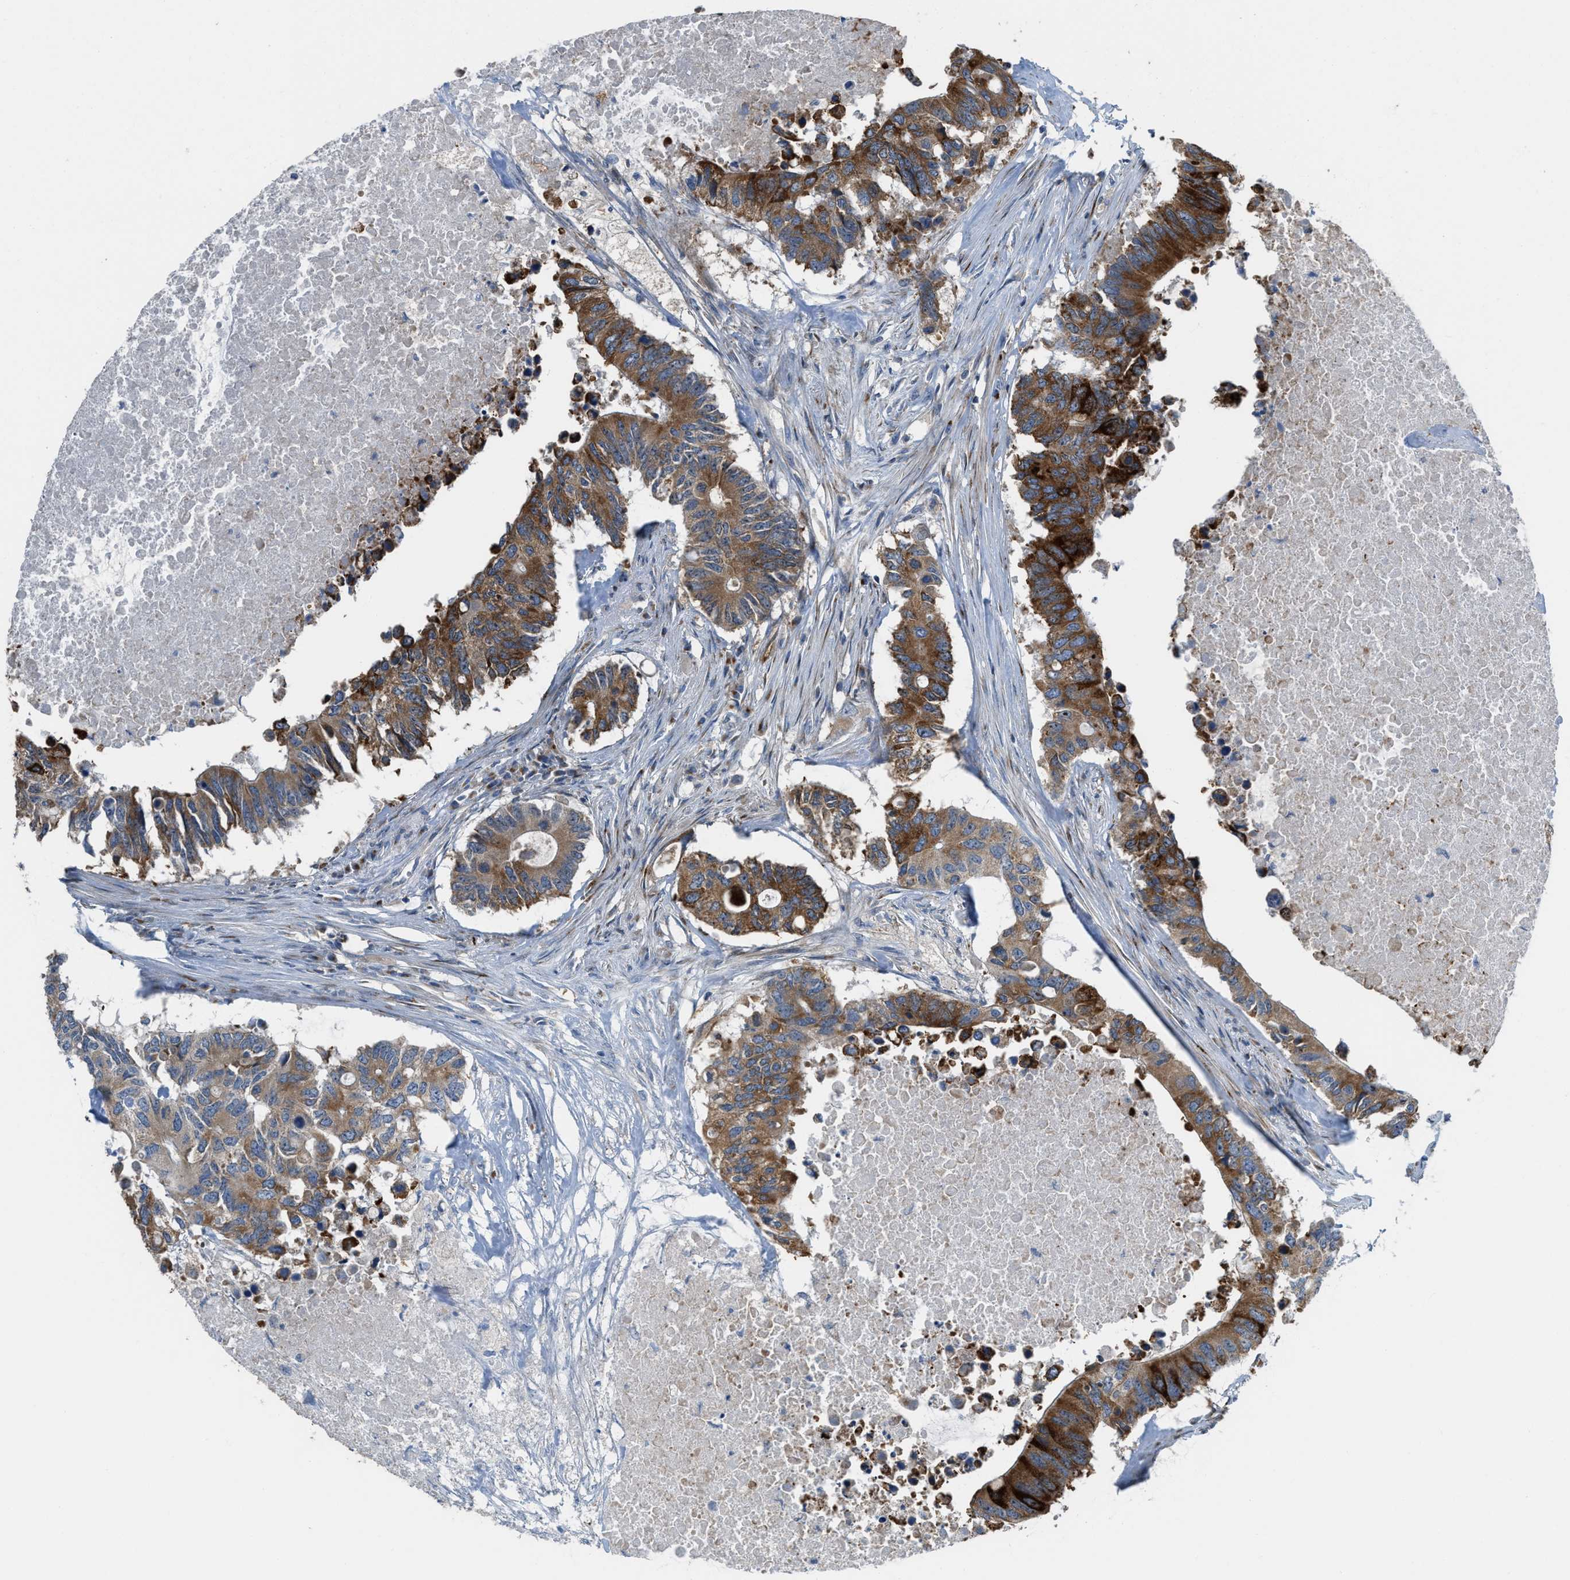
{"staining": {"intensity": "strong", "quantity": ">75%", "location": "cytoplasmic/membranous"}, "tissue": "colorectal cancer", "cell_type": "Tumor cells", "image_type": "cancer", "snomed": [{"axis": "morphology", "description": "Adenocarcinoma, NOS"}, {"axis": "topography", "description": "Colon"}], "caption": "About >75% of tumor cells in human adenocarcinoma (colorectal) display strong cytoplasmic/membranous protein positivity as visualized by brown immunohistochemical staining.", "gene": "DIPK1A", "patient": {"sex": "male", "age": 71}}